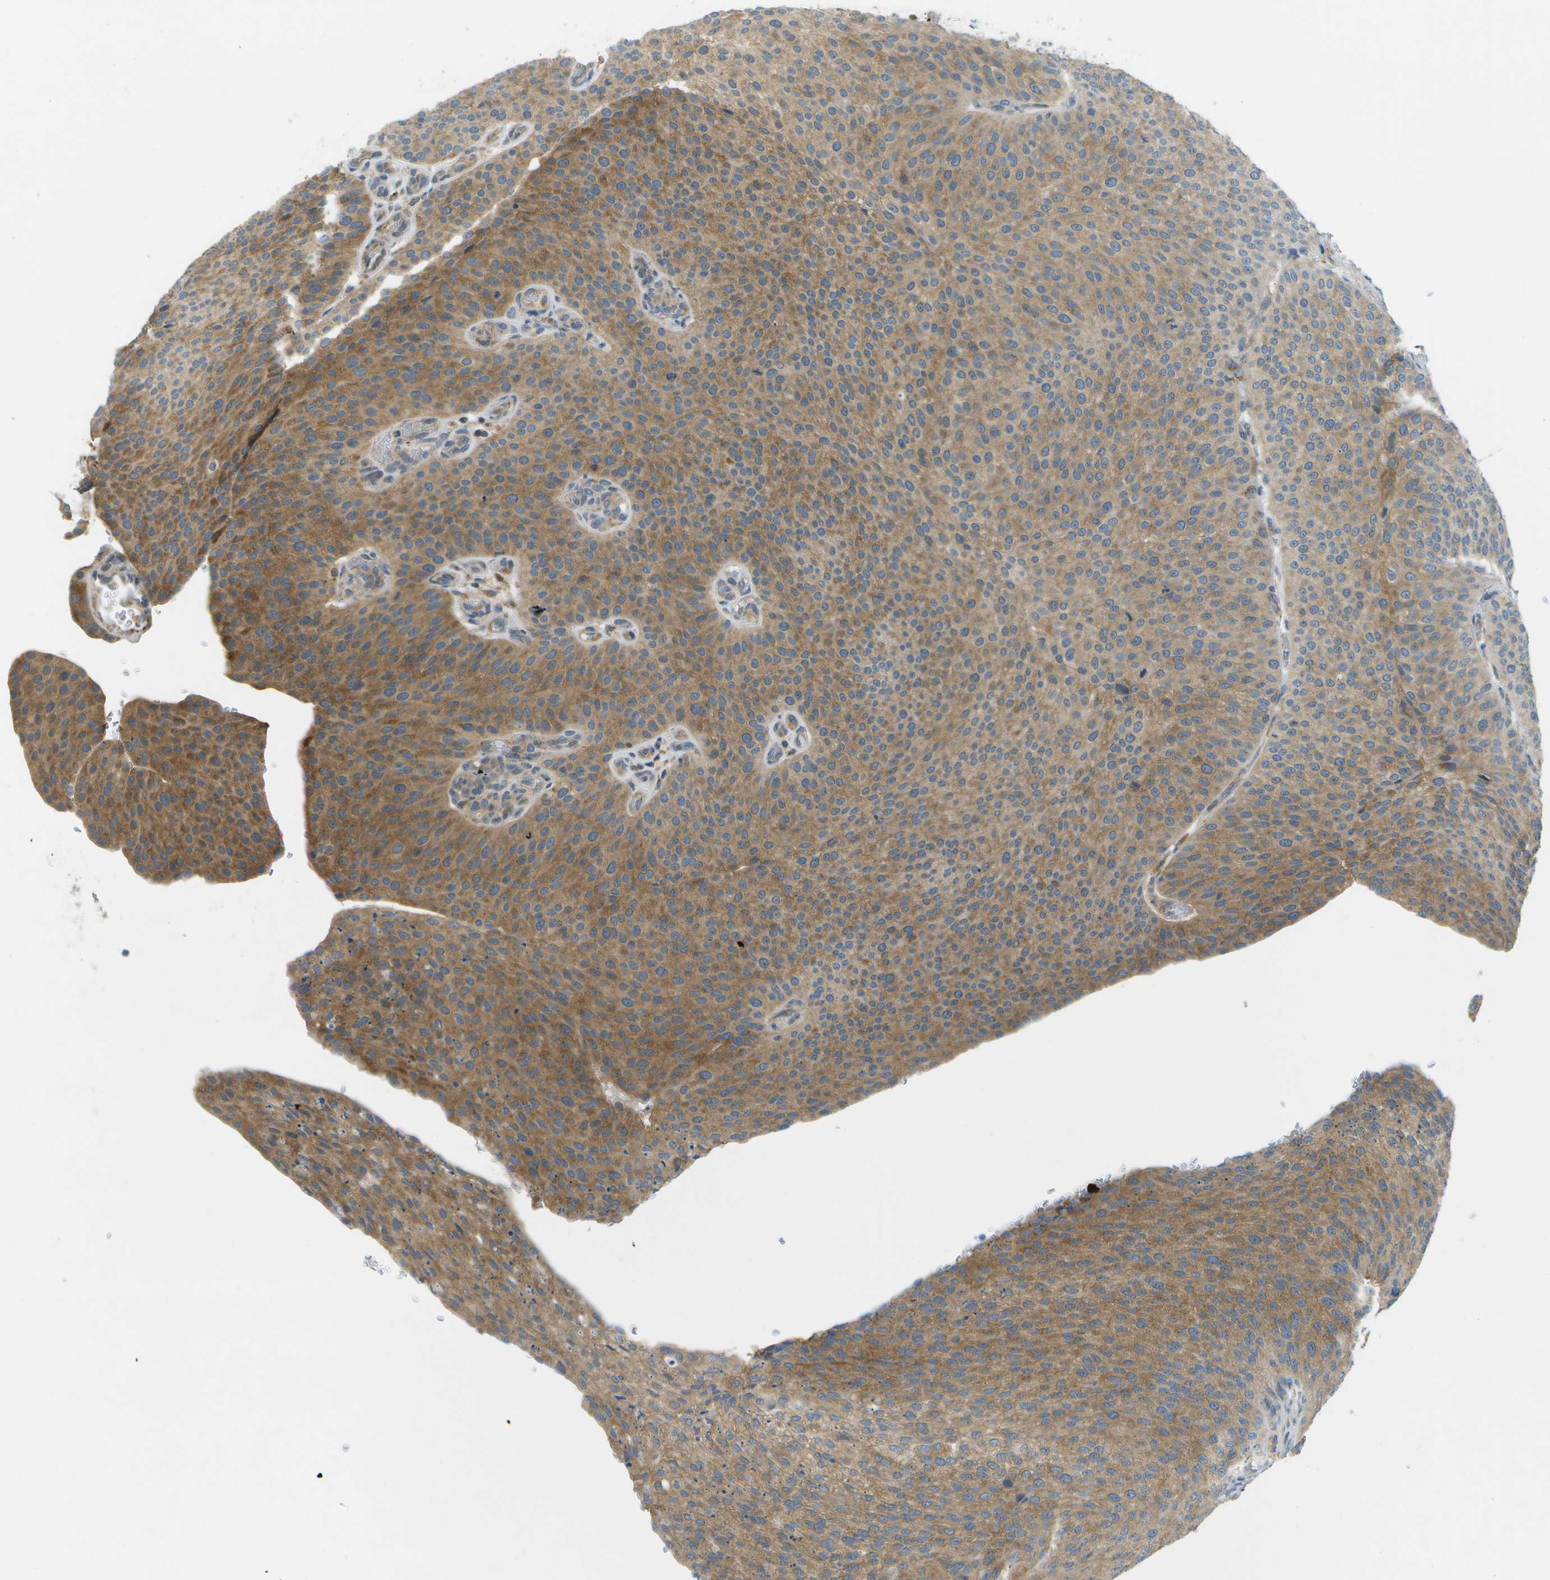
{"staining": {"intensity": "moderate", "quantity": ">75%", "location": "cytoplasmic/membranous"}, "tissue": "urothelial cancer", "cell_type": "Tumor cells", "image_type": "cancer", "snomed": [{"axis": "morphology", "description": "Urothelial carcinoma, Low grade"}, {"axis": "topography", "description": "Smooth muscle"}, {"axis": "topography", "description": "Urinary bladder"}], "caption": "A micrograph of human urothelial cancer stained for a protein demonstrates moderate cytoplasmic/membranous brown staining in tumor cells.", "gene": "WNK2", "patient": {"sex": "male", "age": 60}}